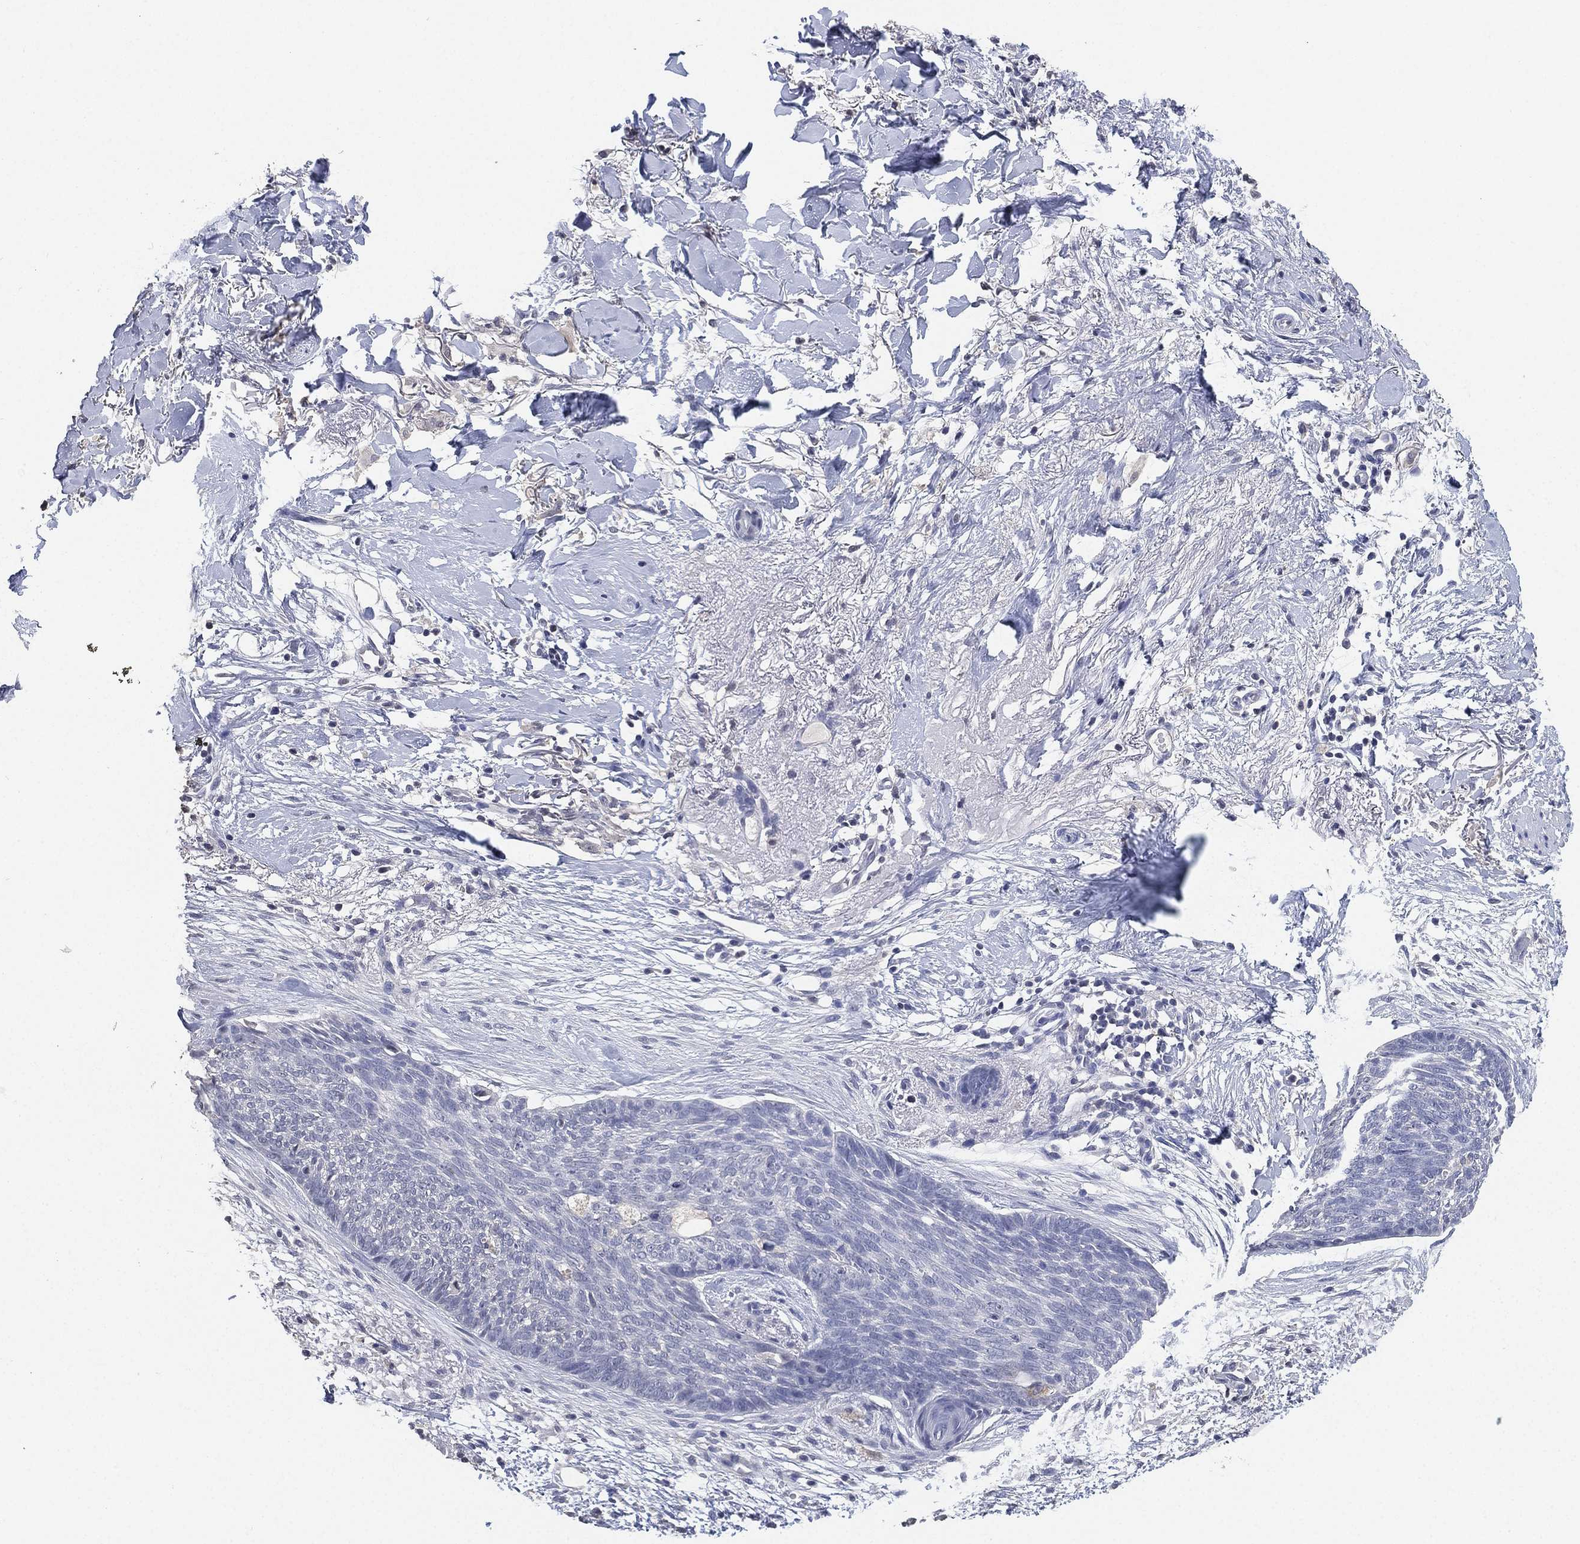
{"staining": {"intensity": "negative", "quantity": "none", "location": "none"}, "tissue": "skin cancer", "cell_type": "Tumor cells", "image_type": "cancer", "snomed": [{"axis": "morphology", "description": "Normal tissue, NOS"}, {"axis": "morphology", "description": "Basal cell carcinoma"}, {"axis": "topography", "description": "Skin"}], "caption": "Immunohistochemistry (IHC) image of neoplastic tissue: basal cell carcinoma (skin) stained with DAB shows no significant protein staining in tumor cells.", "gene": "IYD", "patient": {"sex": "male", "age": 84}}